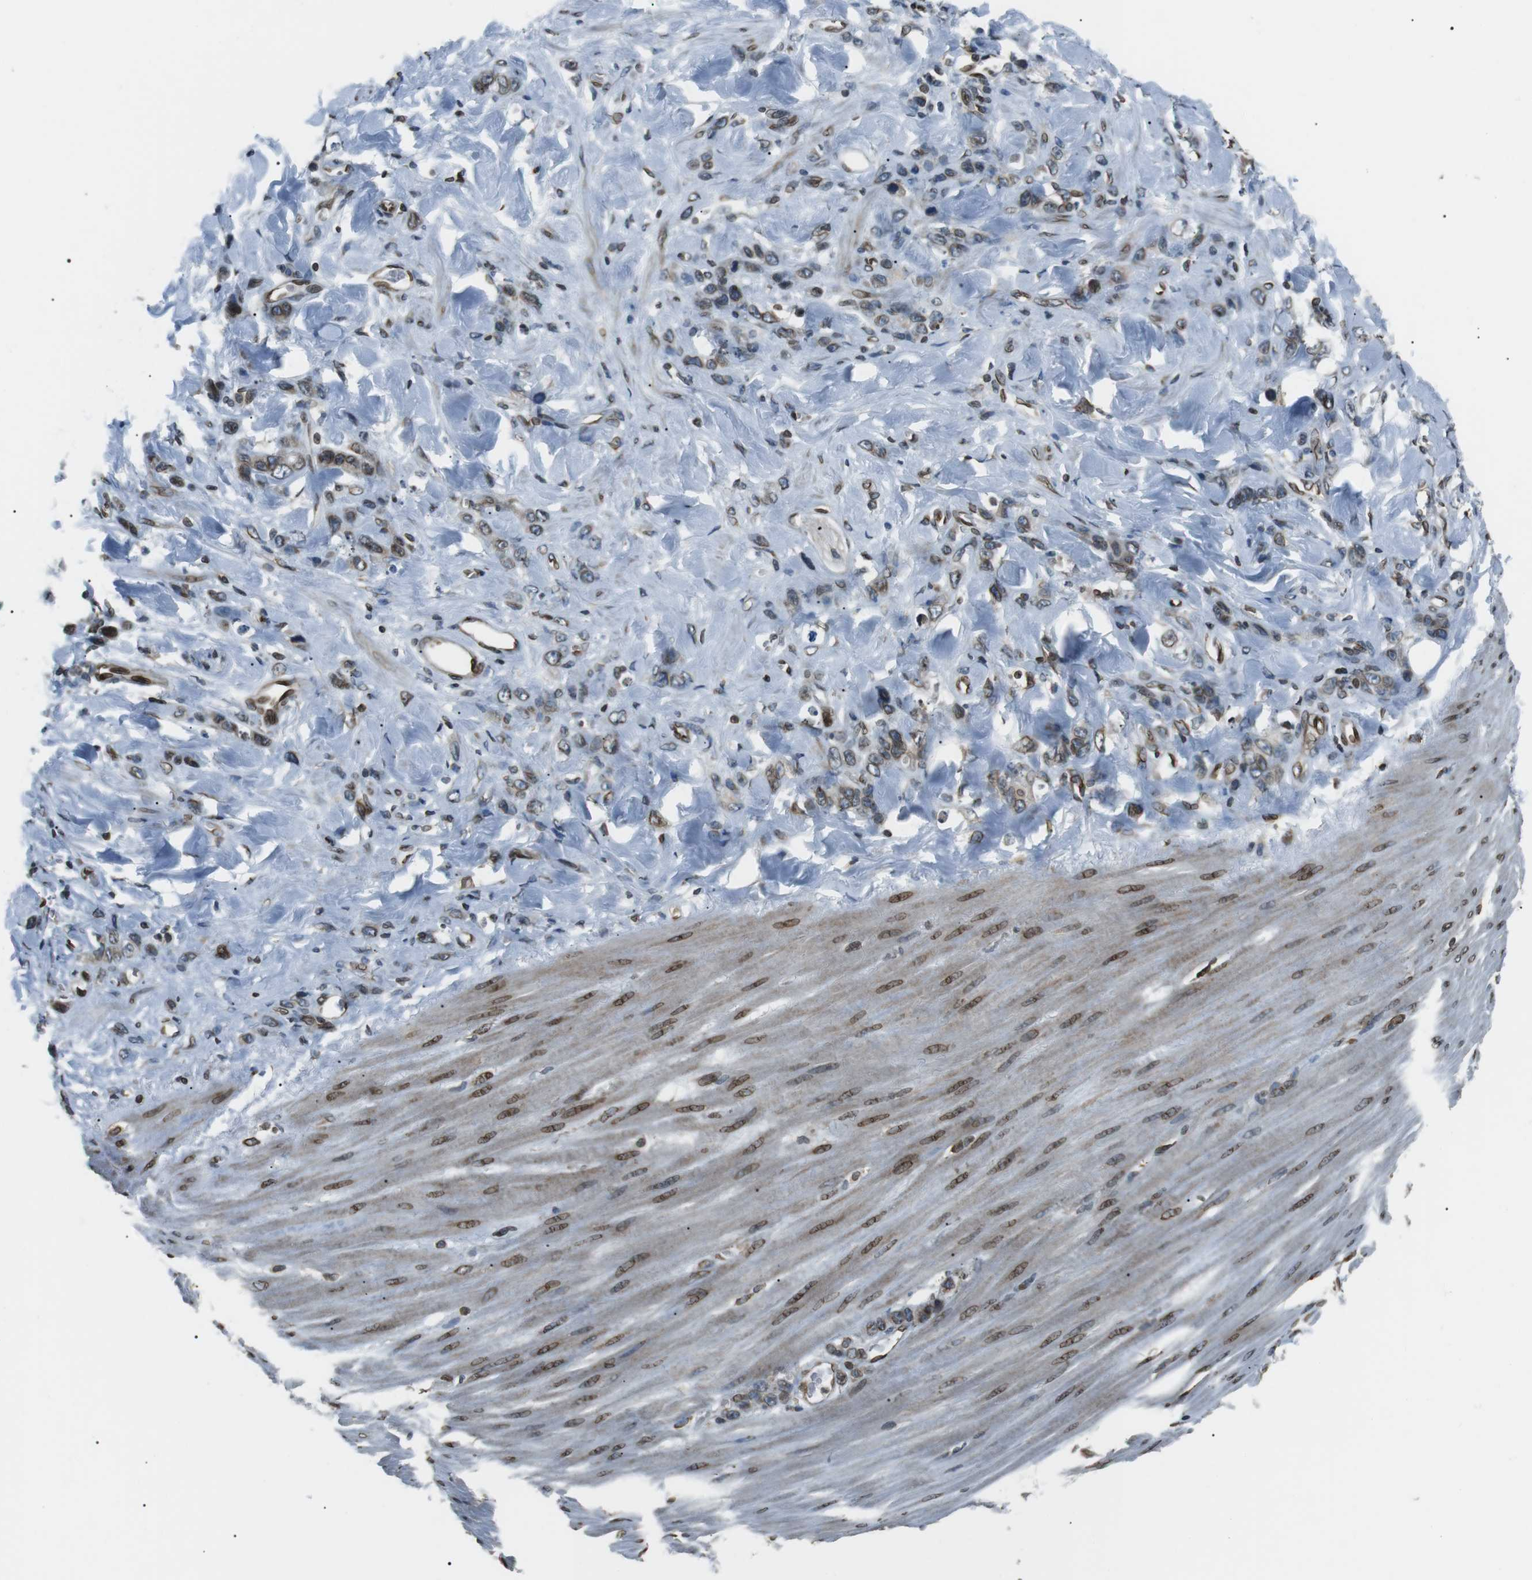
{"staining": {"intensity": "moderate", "quantity": ">75%", "location": "cytoplasmic/membranous,nuclear"}, "tissue": "stomach cancer", "cell_type": "Tumor cells", "image_type": "cancer", "snomed": [{"axis": "morphology", "description": "Normal tissue, NOS"}, {"axis": "morphology", "description": "Adenocarcinoma, NOS"}, {"axis": "topography", "description": "Stomach"}], "caption": "Immunohistochemical staining of human stomach cancer exhibits moderate cytoplasmic/membranous and nuclear protein expression in about >75% of tumor cells.", "gene": "TMX4", "patient": {"sex": "male", "age": 82}}